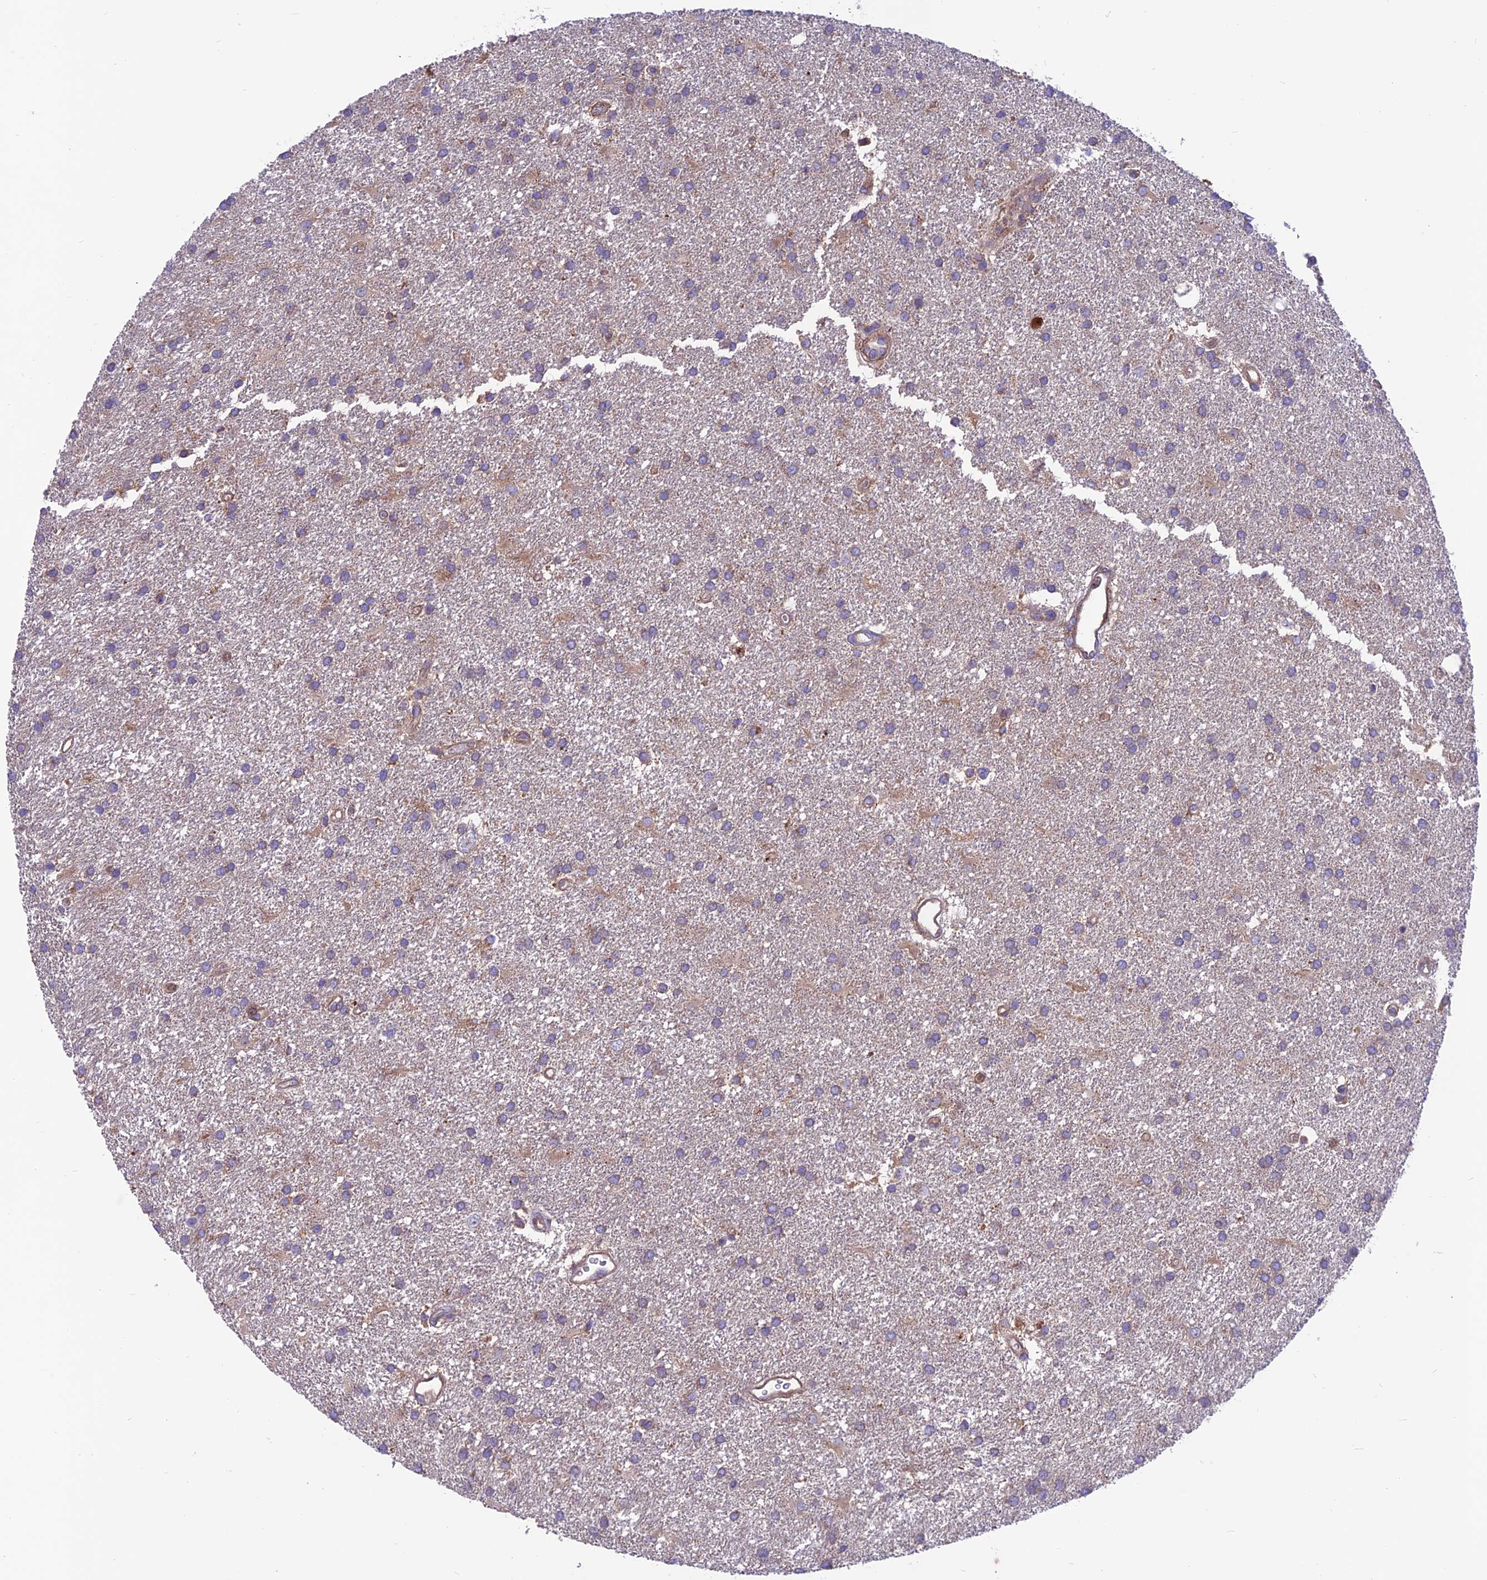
{"staining": {"intensity": "weak", "quantity": "25%-75%", "location": "cytoplasmic/membranous"}, "tissue": "glioma", "cell_type": "Tumor cells", "image_type": "cancer", "snomed": [{"axis": "morphology", "description": "Glioma, malignant, Low grade"}, {"axis": "topography", "description": "Brain"}], "caption": "This is a micrograph of immunohistochemistry (IHC) staining of malignant glioma (low-grade), which shows weak expression in the cytoplasmic/membranous of tumor cells.", "gene": "VPS16", "patient": {"sex": "male", "age": 66}}